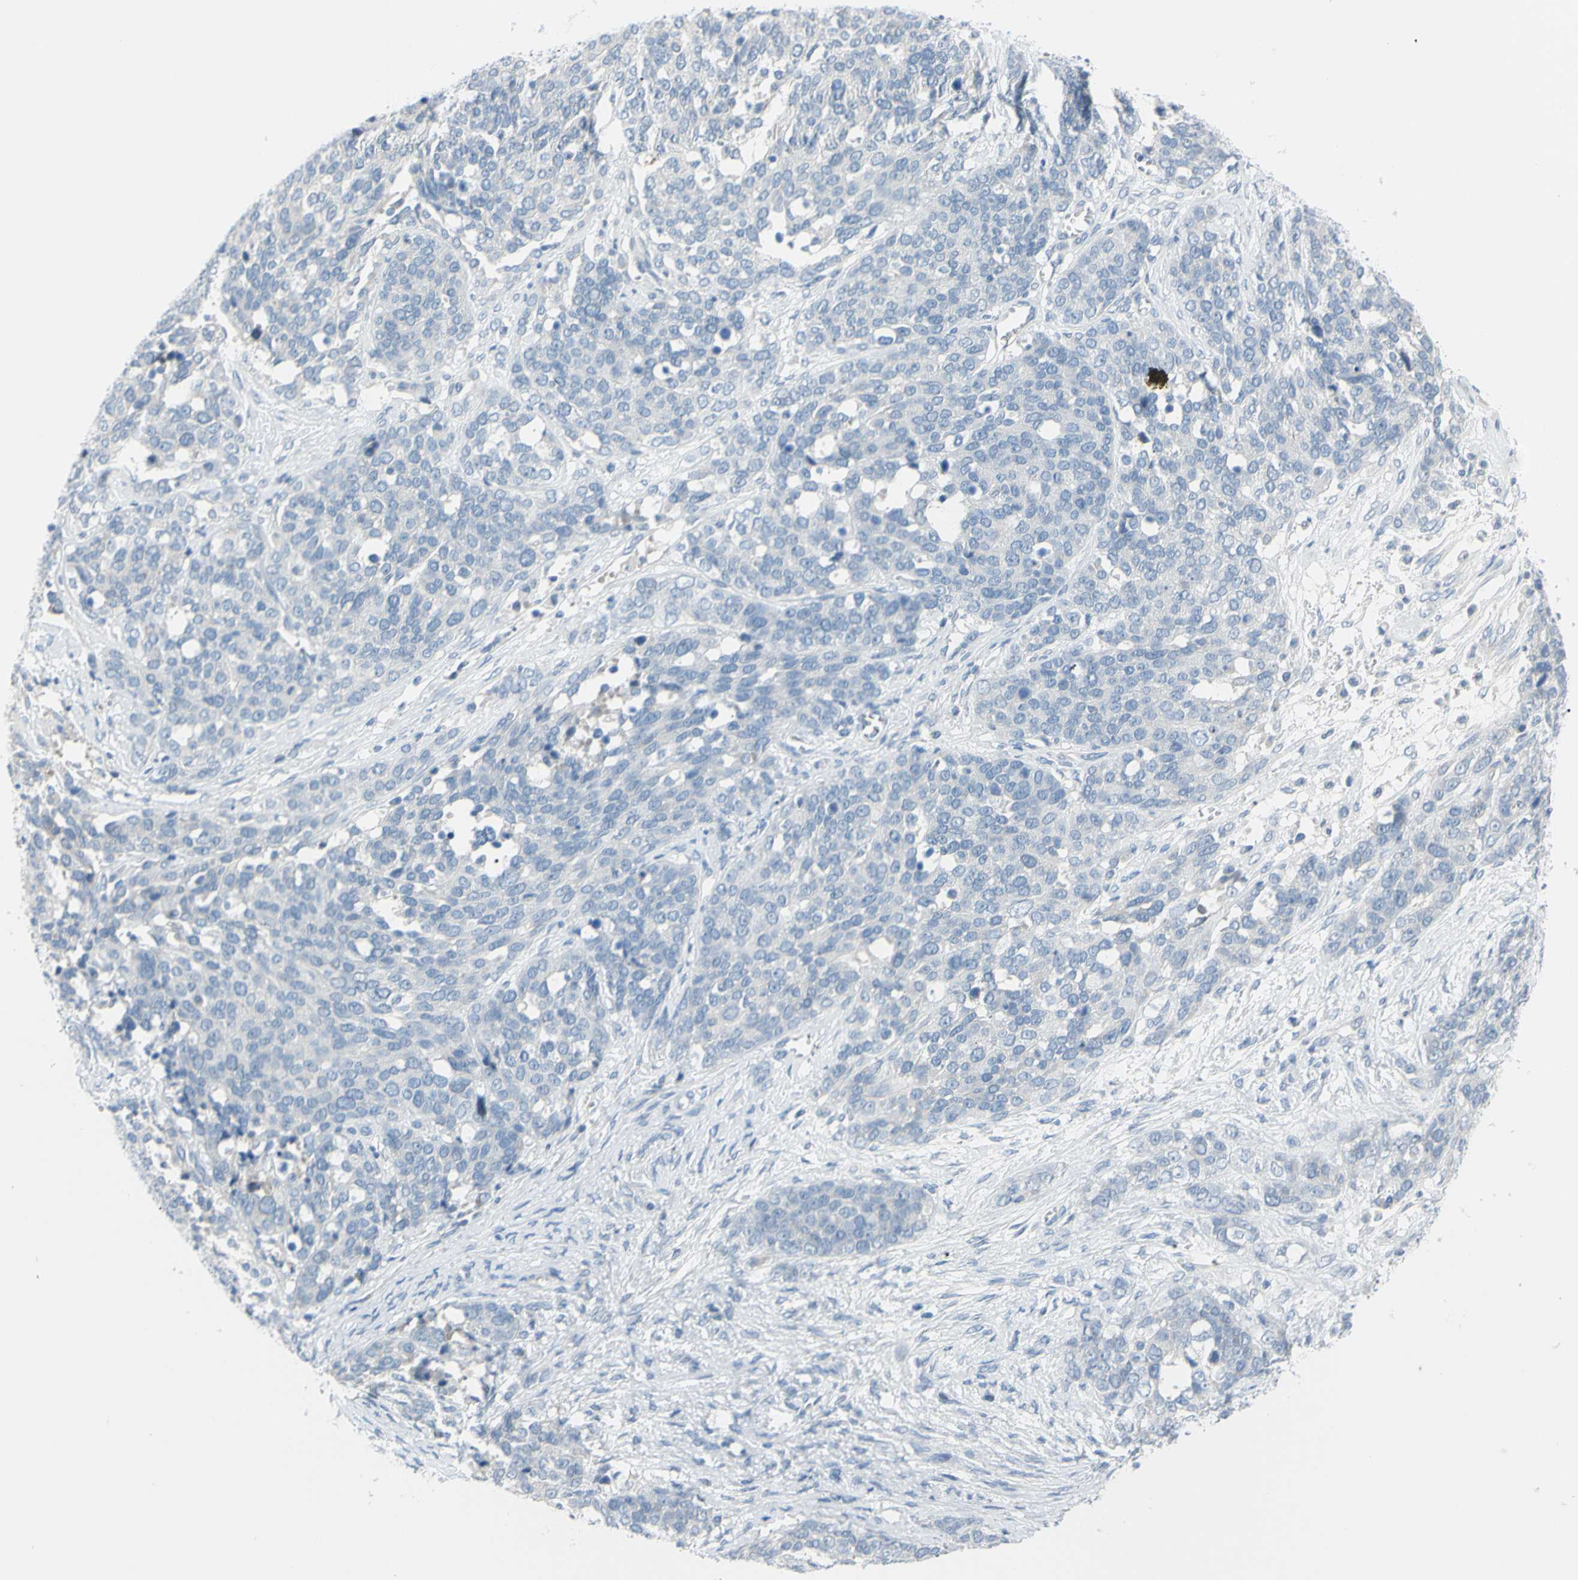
{"staining": {"intensity": "negative", "quantity": "none", "location": "none"}, "tissue": "ovarian cancer", "cell_type": "Tumor cells", "image_type": "cancer", "snomed": [{"axis": "morphology", "description": "Cystadenocarcinoma, serous, NOS"}, {"axis": "topography", "description": "Ovary"}], "caption": "There is no significant staining in tumor cells of ovarian serous cystadenocarcinoma.", "gene": "DCT", "patient": {"sex": "female", "age": 44}}